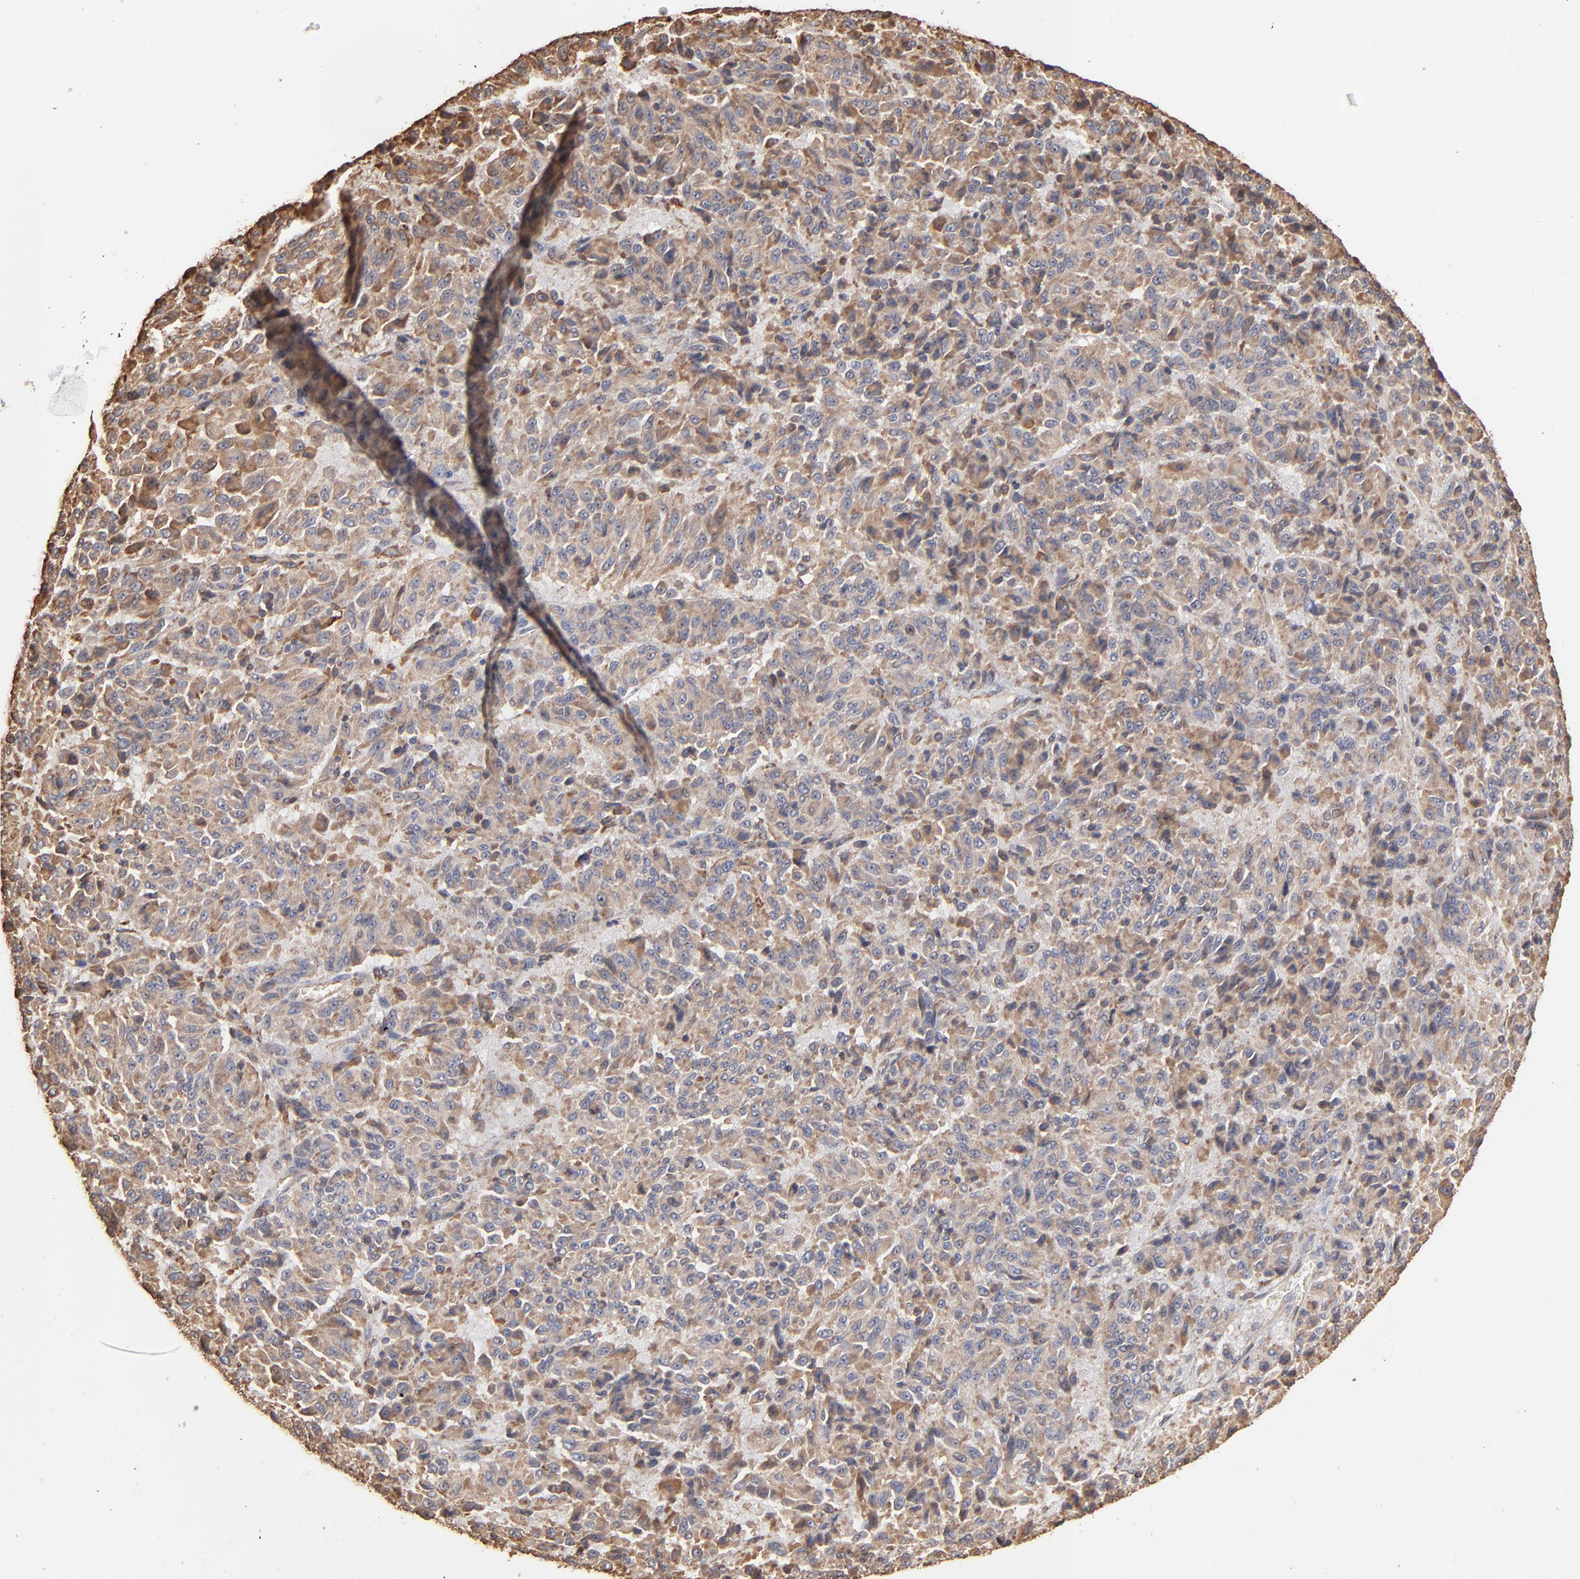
{"staining": {"intensity": "weak", "quantity": ">75%", "location": "cytoplasmic/membranous"}, "tissue": "melanoma", "cell_type": "Tumor cells", "image_type": "cancer", "snomed": [{"axis": "morphology", "description": "Malignant melanoma, Metastatic site"}, {"axis": "topography", "description": "Lung"}], "caption": "Approximately >75% of tumor cells in malignant melanoma (metastatic site) show weak cytoplasmic/membranous protein staining as visualized by brown immunohistochemical staining.", "gene": "PDIA3", "patient": {"sex": "male", "age": 64}}